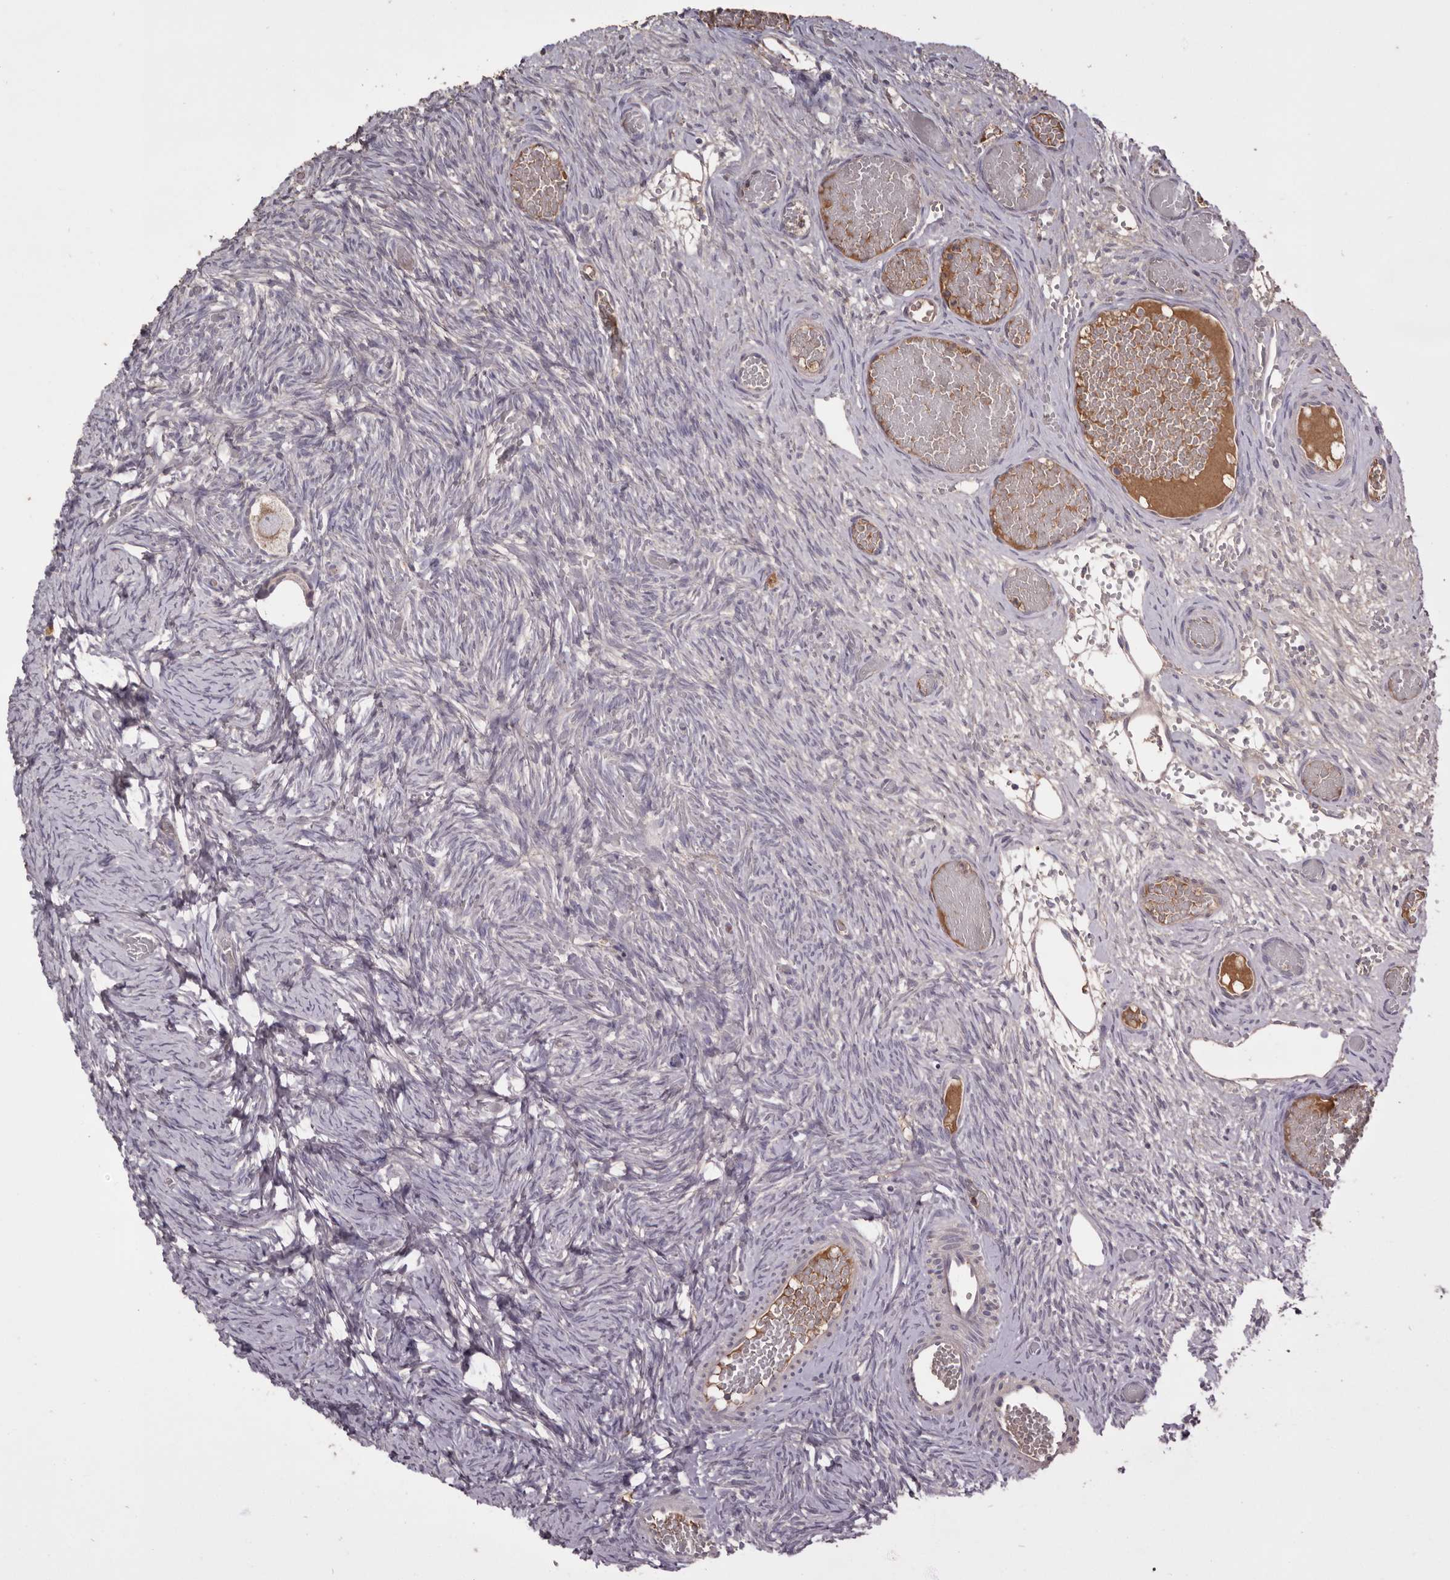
{"staining": {"intensity": "weak", "quantity": ">75%", "location": "cytoplasmic/membranous"}, "tissue": "ovary", "cell_type": "Follicle cells", "image_type": "normal", "snomed": [{"axis": "morphology", "description": "Adenocarcinoma, NOS"}, {"axis": "topography", "description": "Endometrium"}], "caption": "Ovary stained for a protein displays weak cytoplasmic/membranous positivity in follicle cells. The staining was performed using DAB to visualize the protein expression in brown, while the nuclei were stained in blue with hematoxylin (Magnification: 20x).", "gene": "HCAR2", "patient": {"sex": "female", "age": 32}}